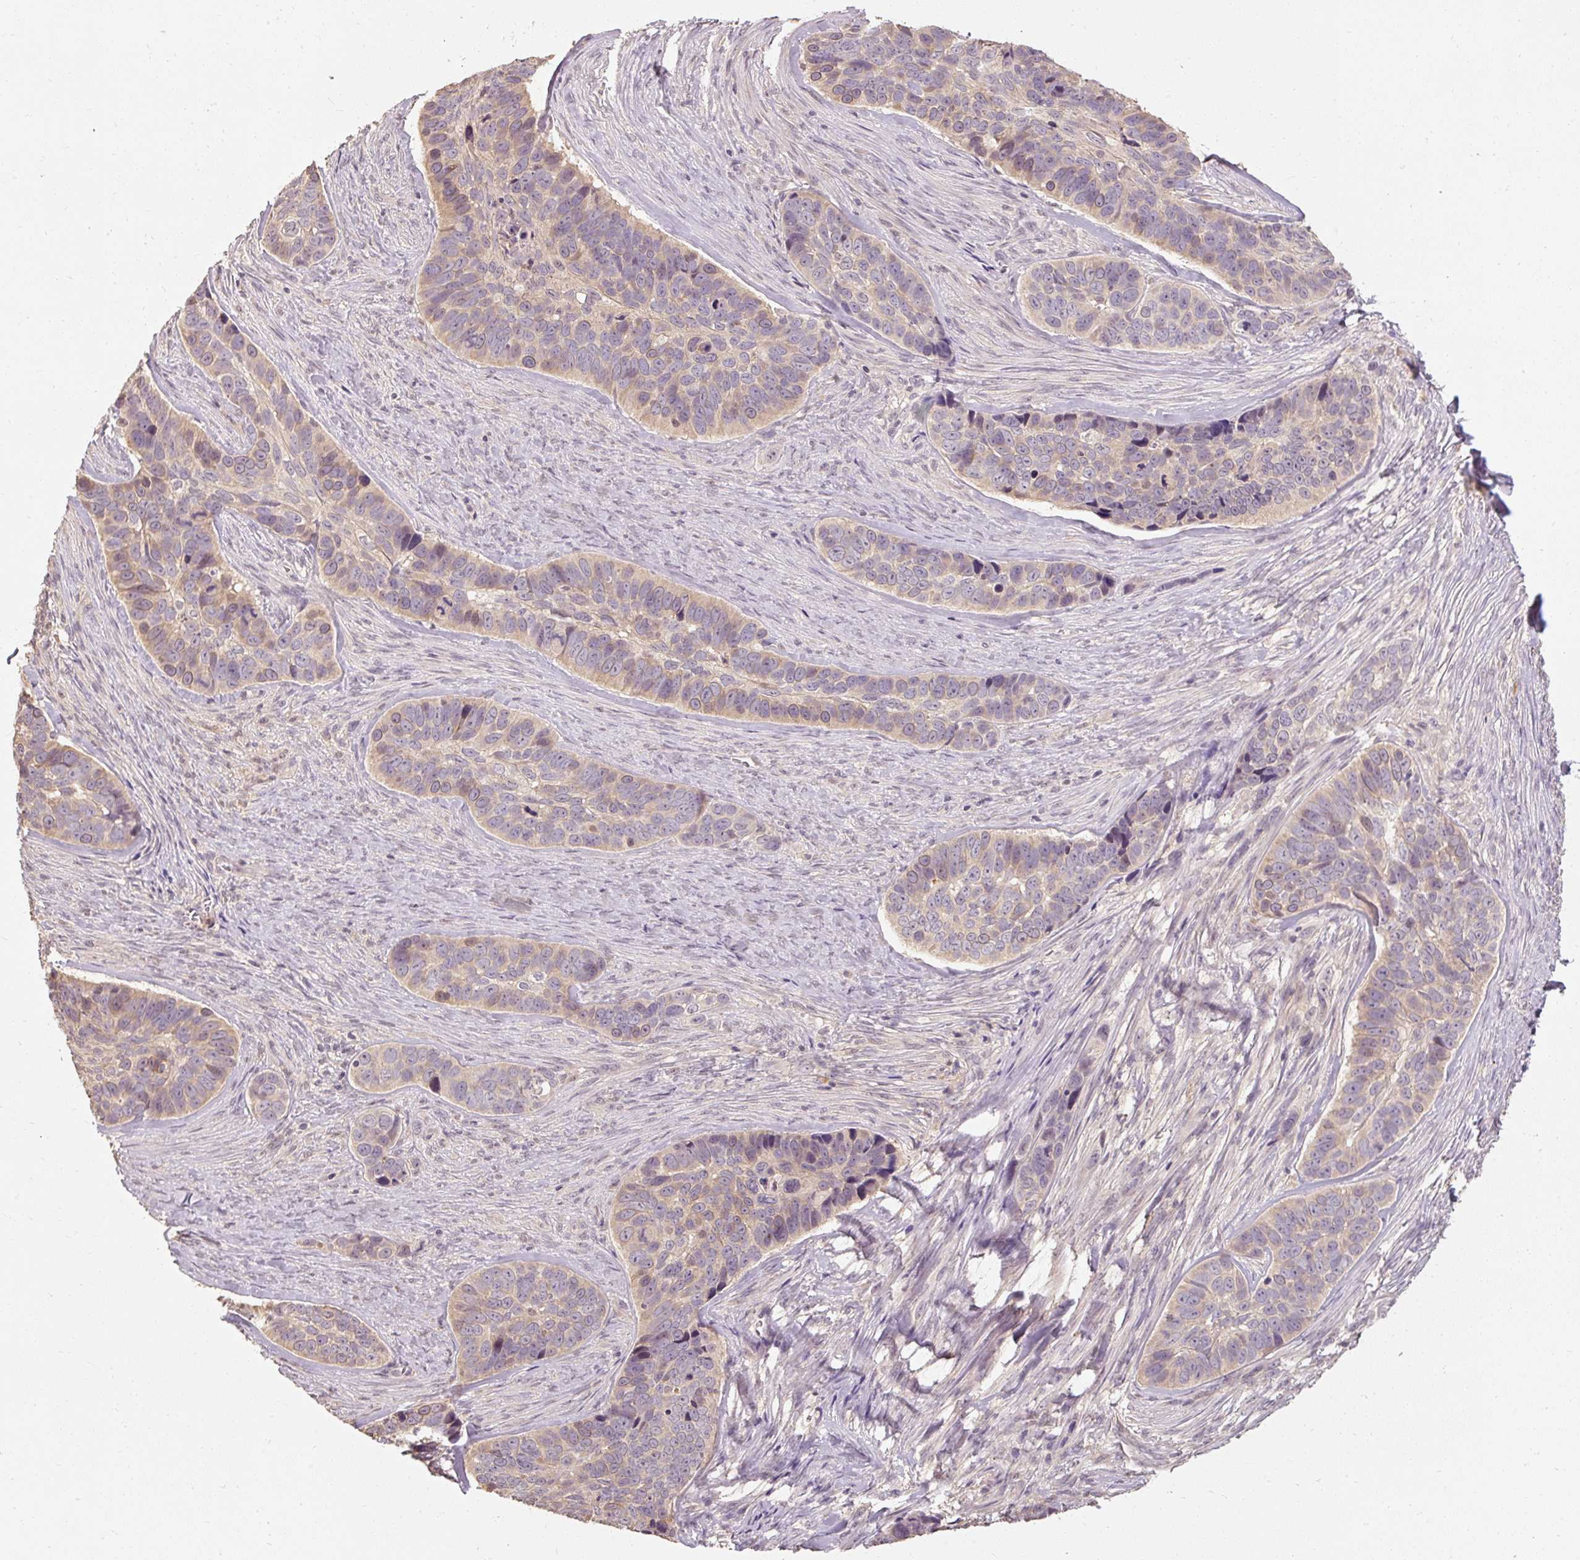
{"staining": {"intensity": "weak", "quantity": "<25%", "location": "cytoplasmic/membranous"}, "tissue": "skin cancer", "cell_type": "Tumor cells", "image_type": "cancer", "snomed": [{"axis": "morphology", "description": "Basal cell carcinoma"}, {"axis": "topography", "description": "Skin"}], "caption": "Skin cancer (basal cell carcinoma) stained for a protein using immunohistochemistry demonstrates no expression tumor cells.", "gene": "CFAP65", "patient": {"sex": "female", "age": 82}}